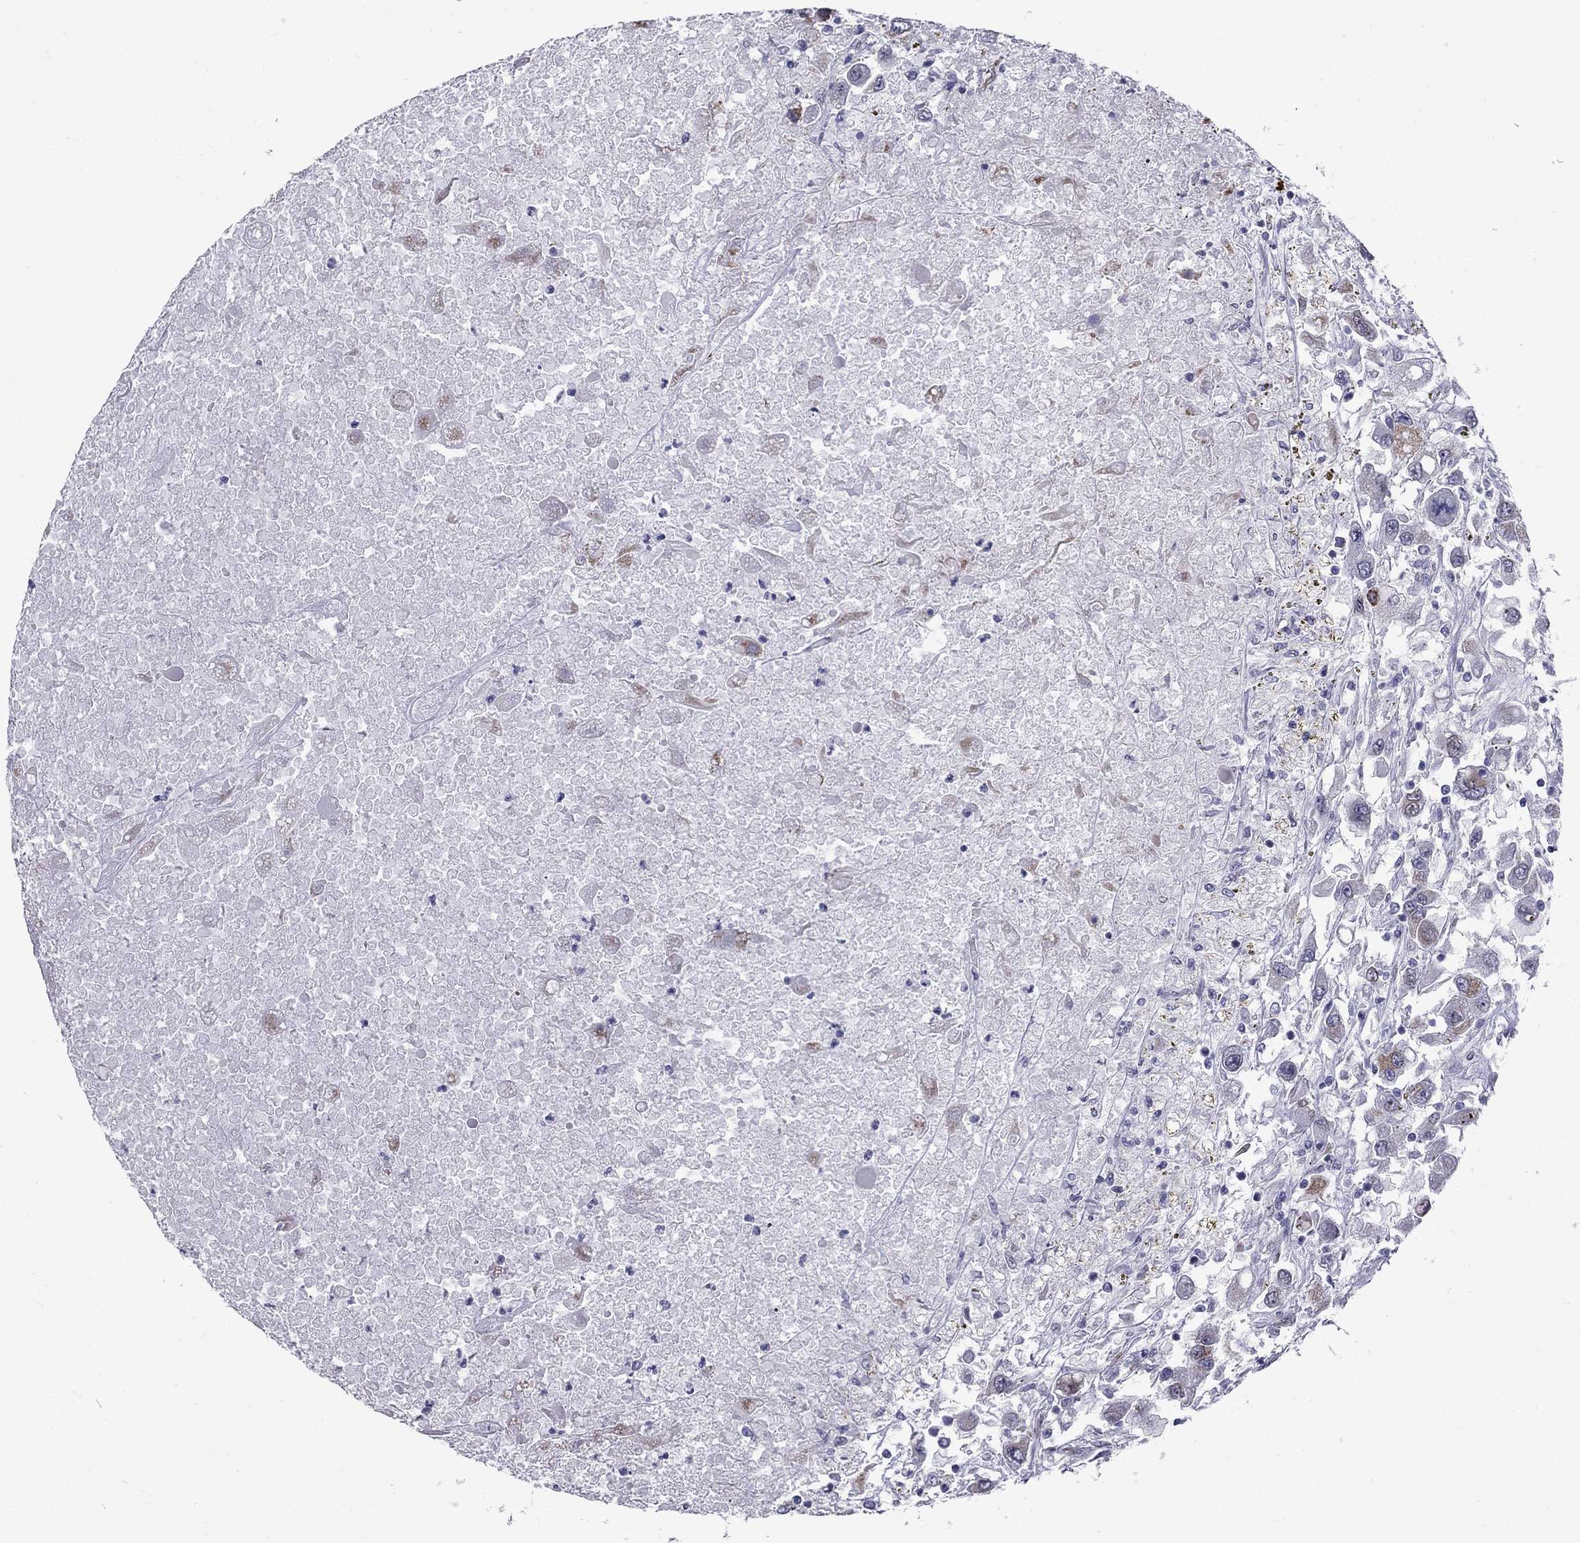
{"staining": {"intensity": "moderate", "quantity": "<25%", "location": "cytoplasmic/membranous"}, "tissue": "renal cancer", "cell_type": "Tumor cells", "image_type": "cancer", "snomed": [{"axis": "morphology", "description": "Adenocarcinoma, NOS"}, {"axis": "topography", "description": "Kidney"}], "caption": "Immunohistochemistry photomicrograph of human renal cancer stained for a protein (brown), which shows low levels of moderate cytoplasmic/membranous expression in about <25% of tumor cells.", "gene": "CLTCL1", "patient": {"sex": "female", "age": 67}}